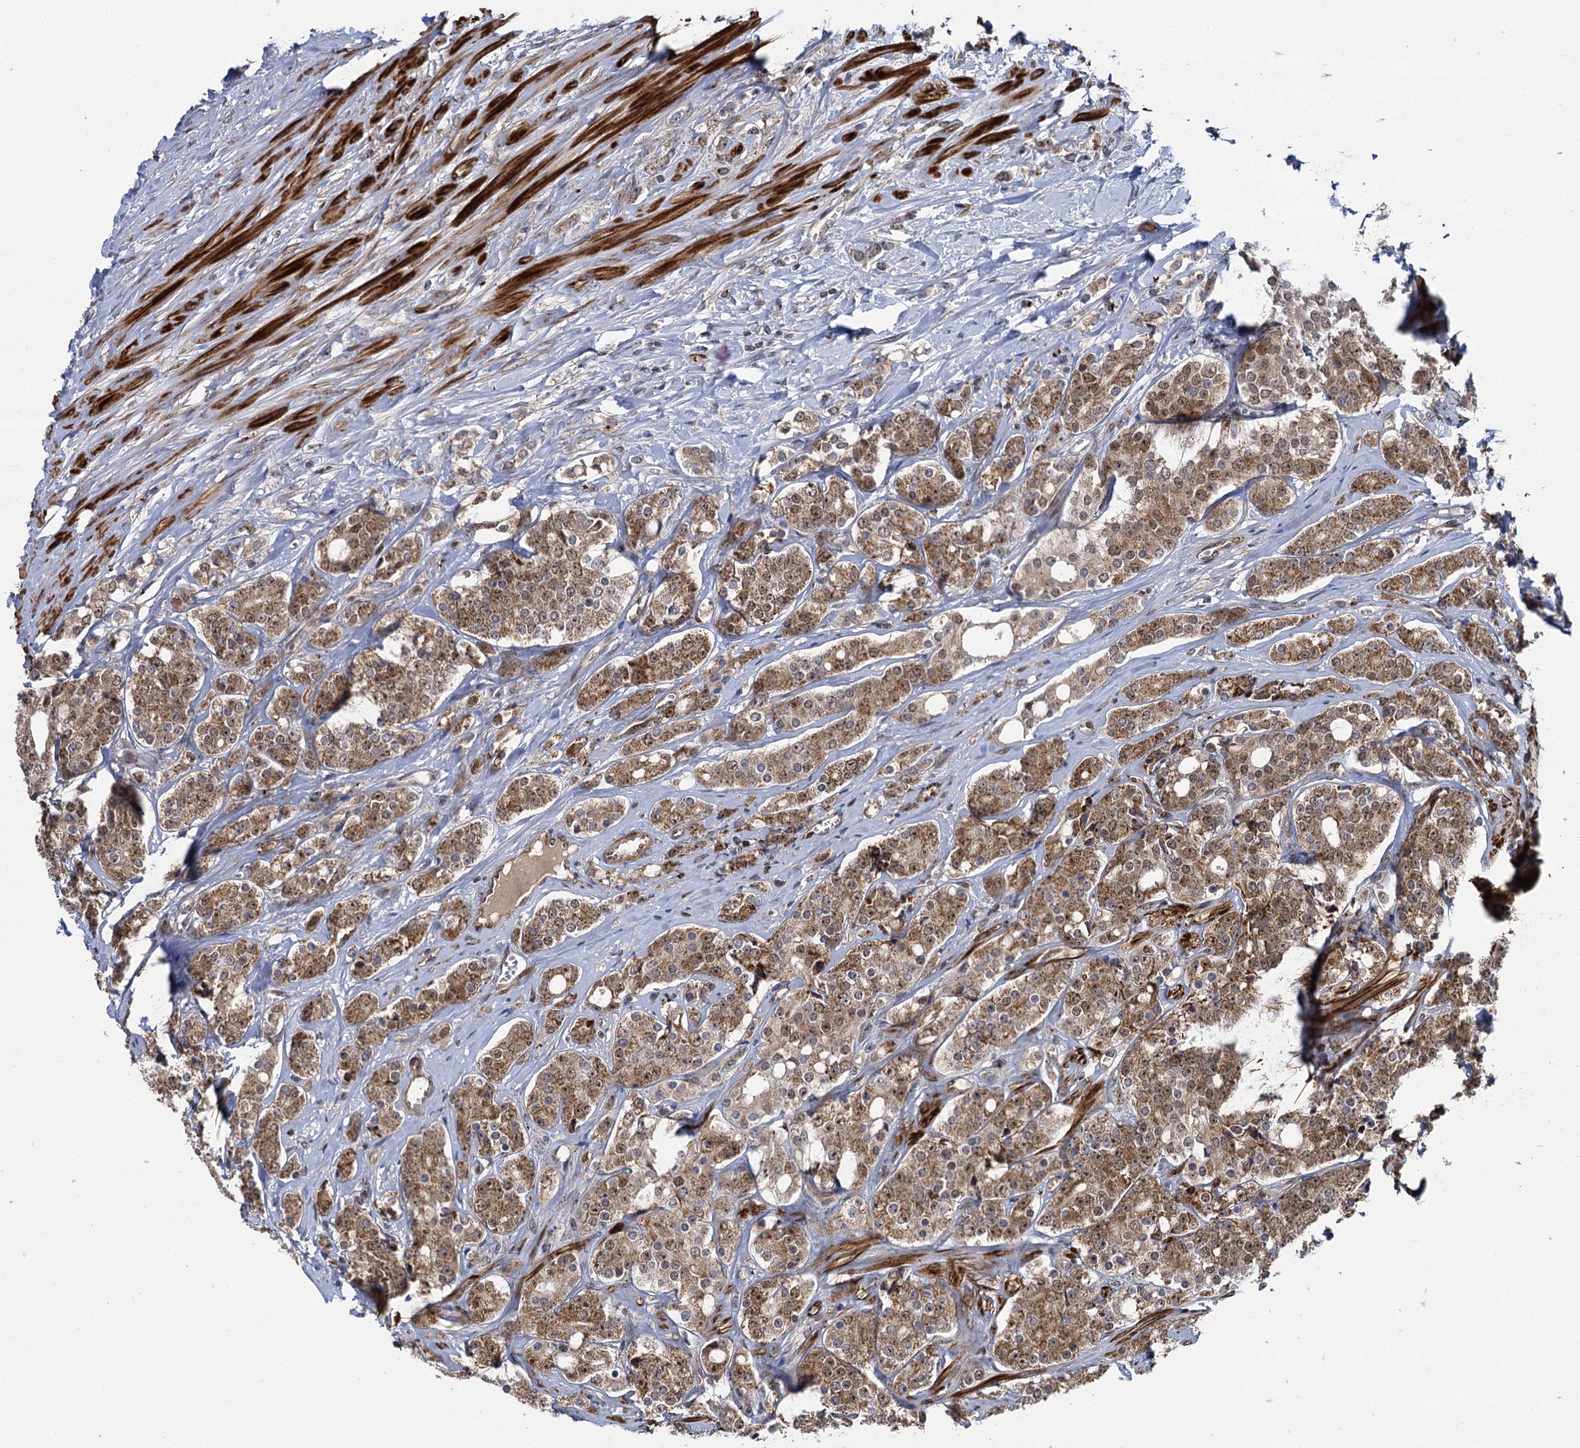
{"staining": {"intensity": "moderate", "quantity": ">75%", "location": "cytoplasmic/membranous"}, "tissue": "prostate cancer", "cell_type": "Tumor cells", "image_type": "cancer", "snomed": [{"axis": "morphology", "description": "Adenocarcinoma, High grade"}, {"axis": "topography", "description": "Prostate"}], "caption": "Prostate cancer (adenocarcinoma (high-grade)) tissue reveals moderate cytoplasmic/membranous expression in about >75% of tumor cells, visualized by immunohistochemistry.", "gene": "GAL3ST4", "patient": {"sex": "male", "age": 62}}